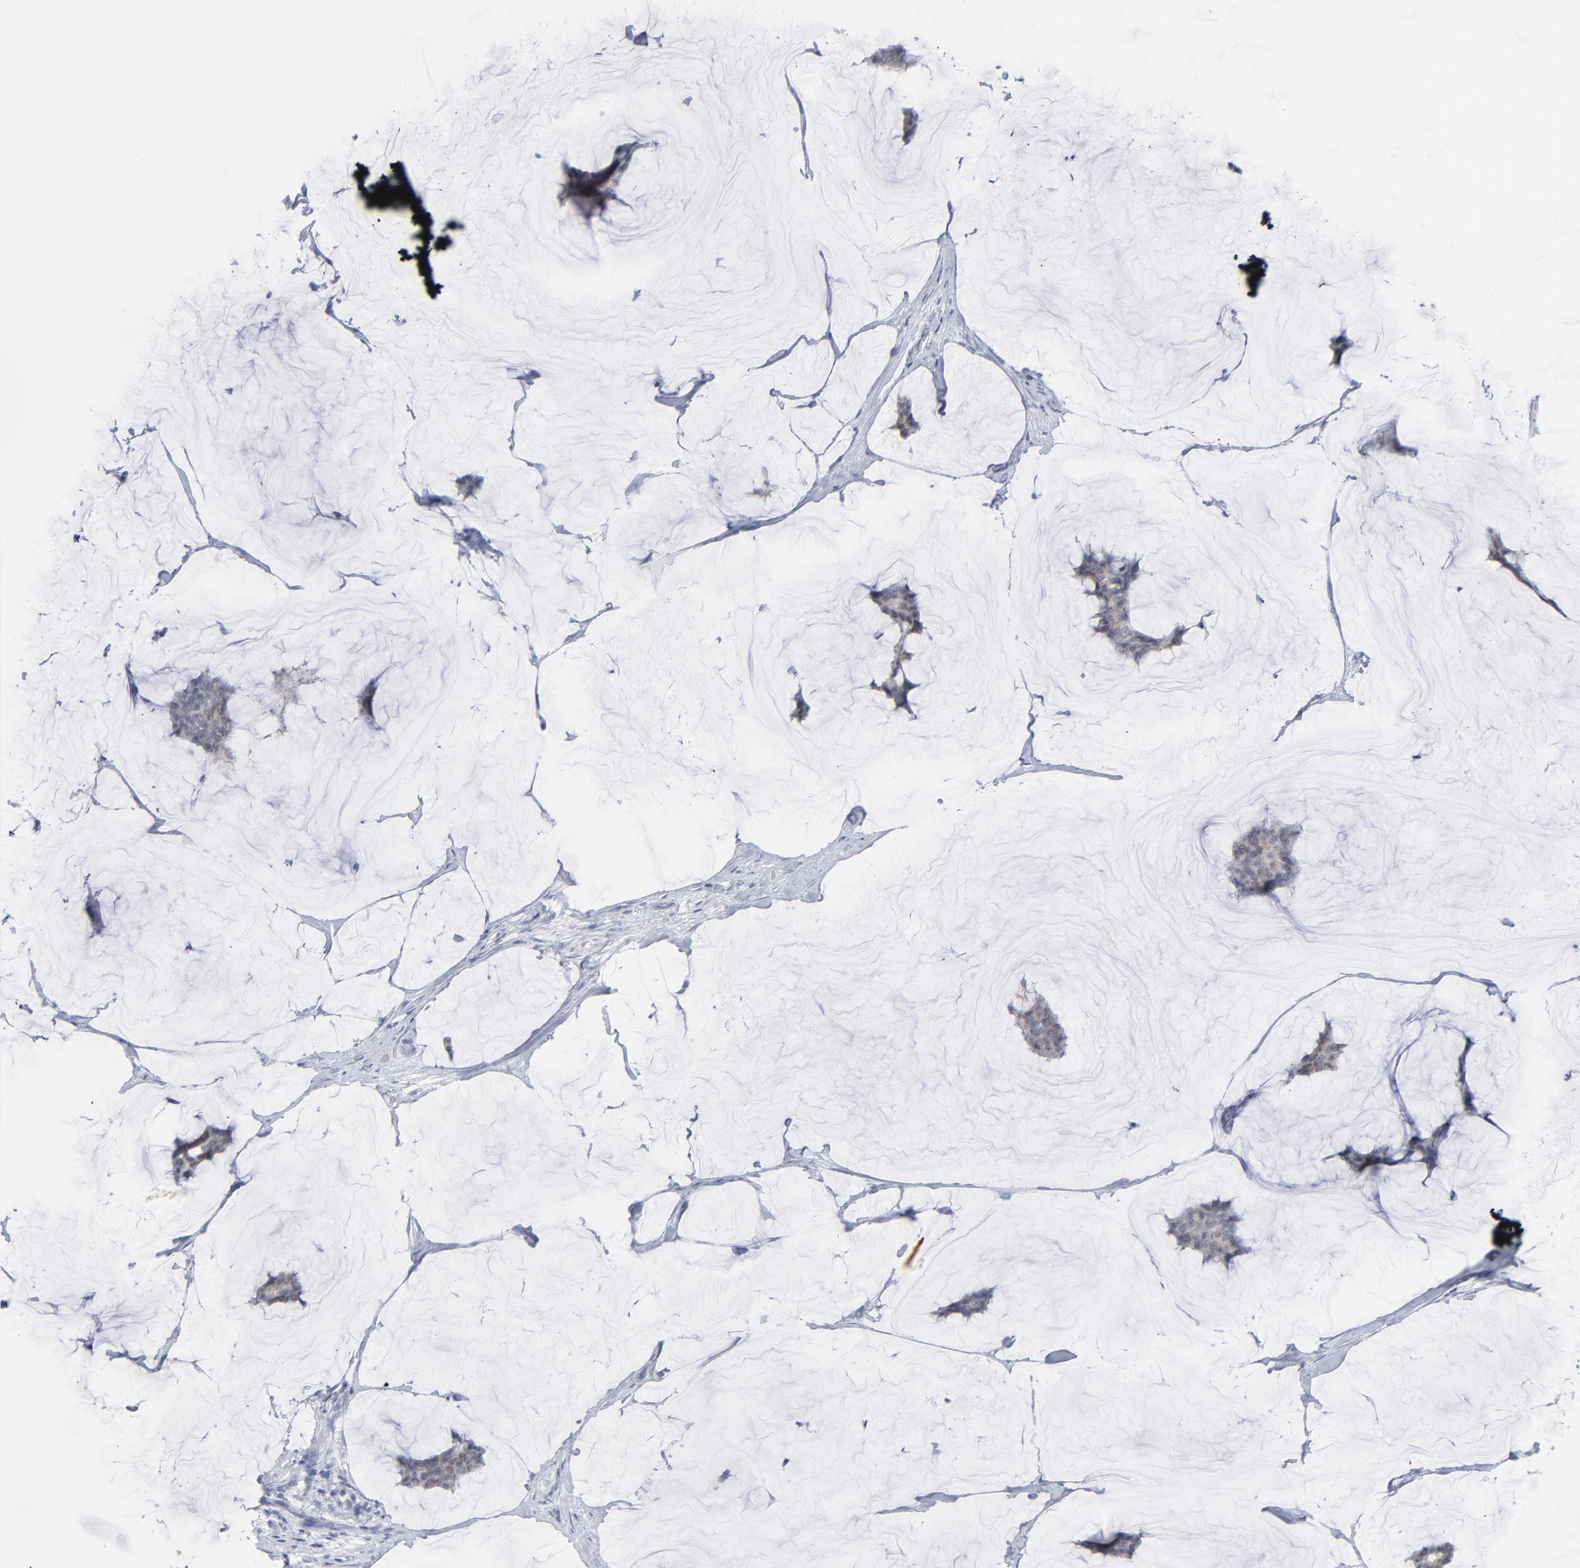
{"staining": {"intensity": "weak", "quantity": "25%-75%", "location": "cytoplasmic/membranous"}, "tissue": "breast cancer", "cell_type": "Tumor cells", "image_type": "cancer", "snomed": [{"axis": "morphology", "description": "Duct carcinoma"}, {"axis": "topography", "description": "Breast"}], "caption": "Tumor cells display weak cytoplasmic/membranous staining in approximately 25%-75% of cells in breast intraductal carcinoma.", "gene": "NUP88", "patient": {"sex": "female", "age": 93}}